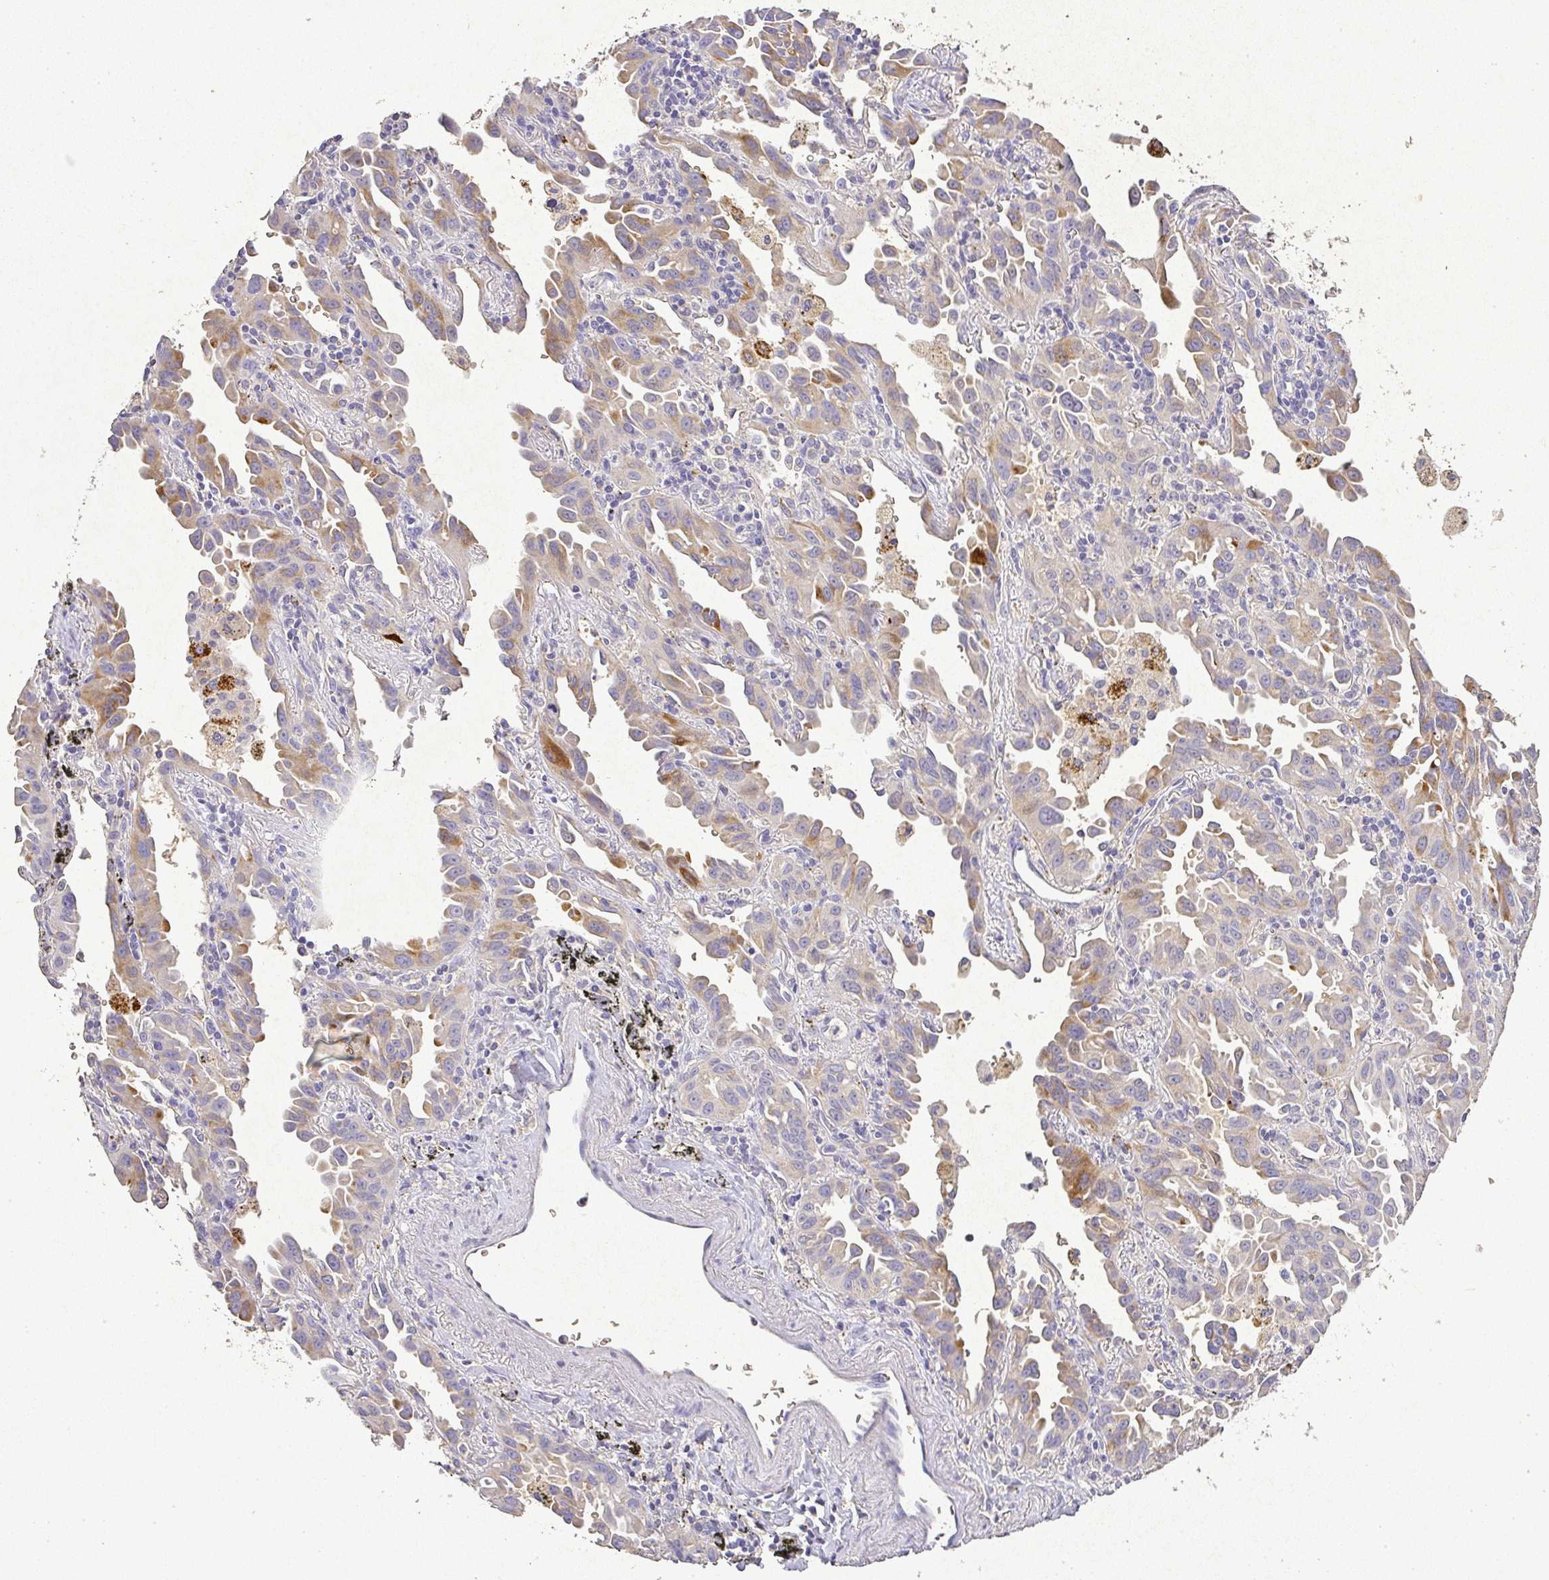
{"staining": {"intensity": "moderate", "quantity": ">75%", "location": "cytoplasmic/membranous"}, "tissue": "lung cancer", "cell_type": "Tumor cells", "image_type": "cancer", "snomed": [{"axis": "morphology", "description": "Adenocarcinoma, NOS"}, {"axis": "topography", "description": "Lung"}], "caption": "IHC histopathology image of neoplastic tissue: lung adenocarcinoma stained using immunohistochemistry demonstrates medium levels of moderate protein expression localized specifically in the cytoplasmic/membranous of tumor cells, appearing as a cytoplasmic/membranous brown color.", "gene": "RPS2", "patient": {"sex": "male", "age": 68}}